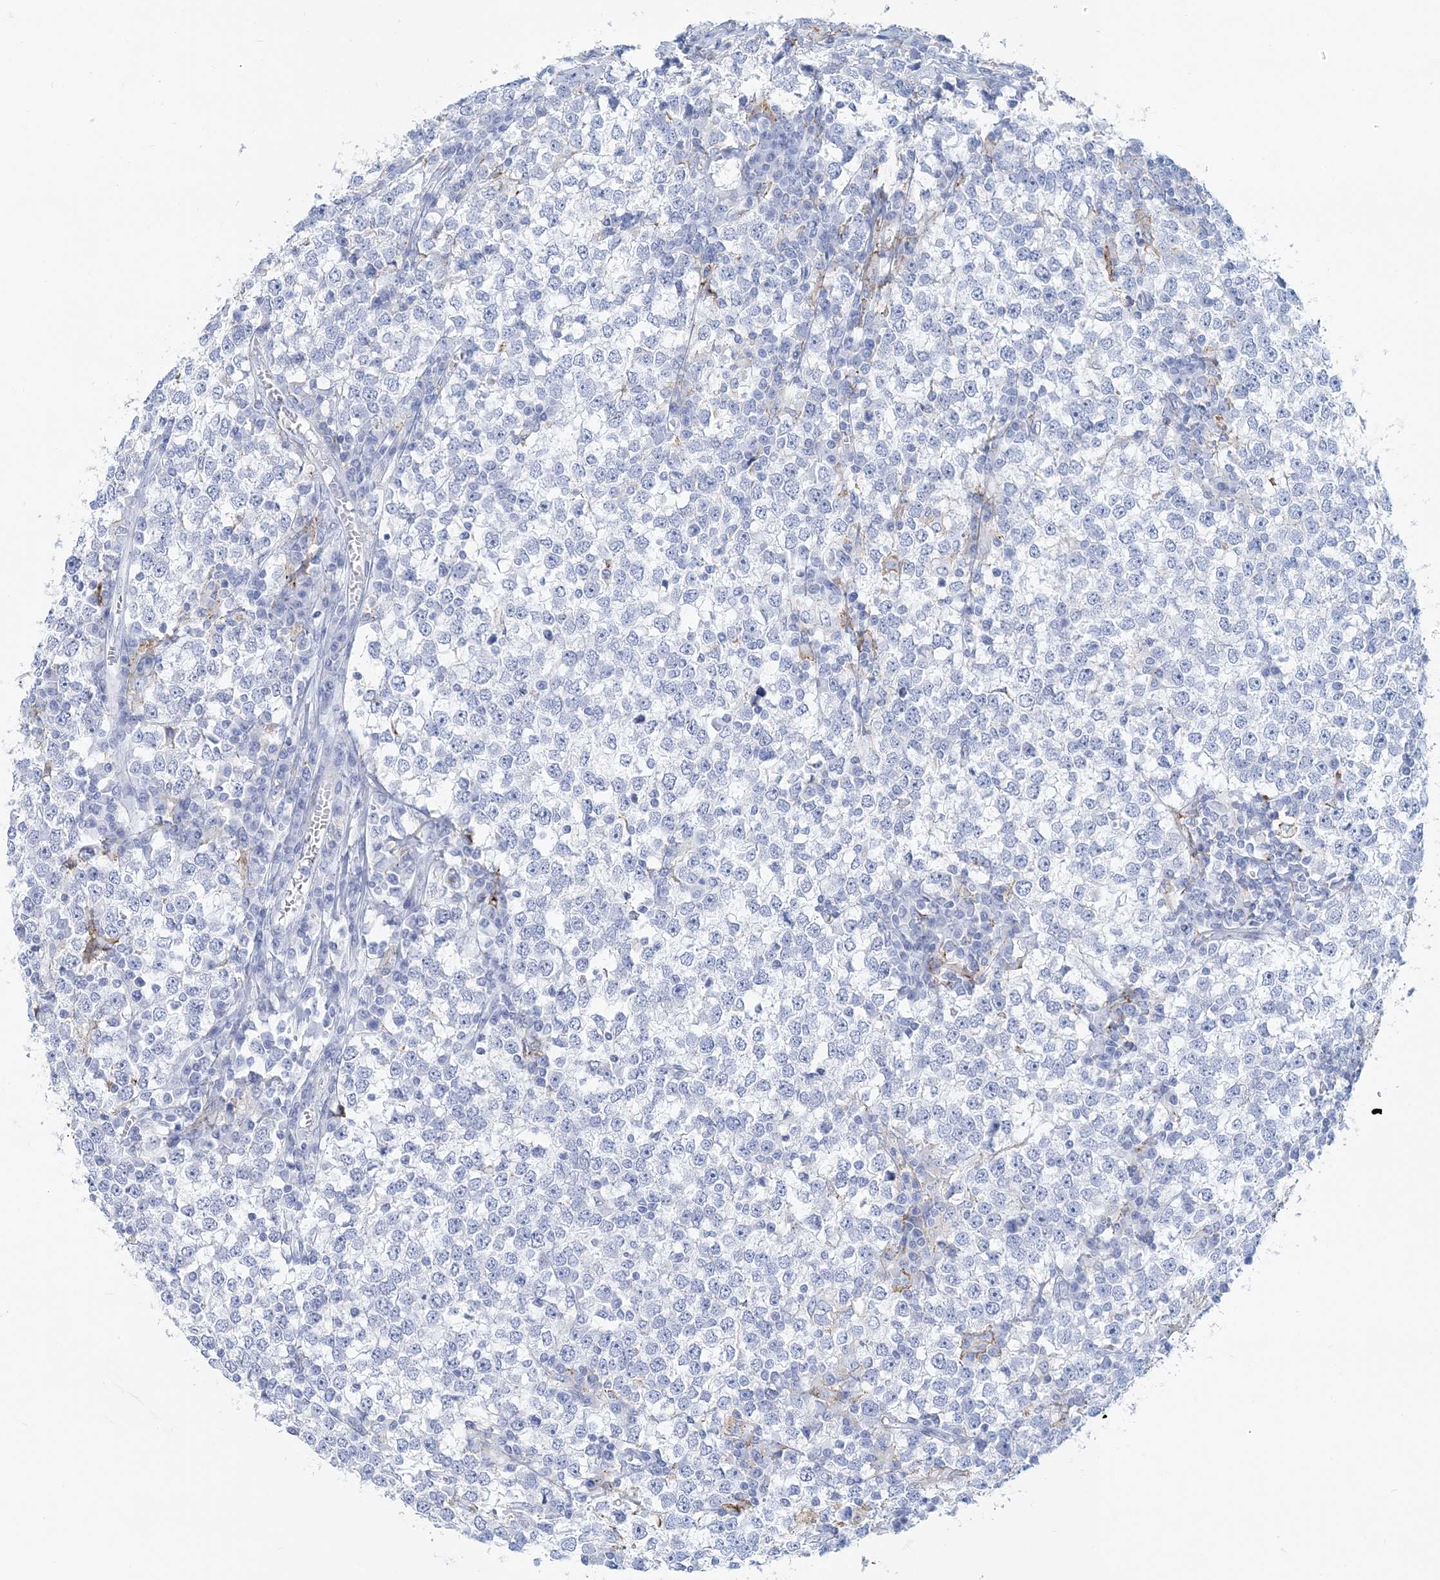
{"staining": {"intensity": "negative", "quantity": "none", "location": "none"}, "tissue": "testis cancer", "cell_type": "Tumor cells", "image_type": "cancer", "snomed": [{"axis": "morphology", "description": "Seminoma, NOS"}, {"axis": "topography", "description": "Testis"}], "caption": "High magnification brightfield microscopy of seminoma (testis) stained with DAB (brown) and counterstained with hematoxylin (blue): tumor cells show no significant staining. (Stains: DAB (3,3'-diaminobenzidine) immunohistochemistry with hematoxylin counter stain, Microscopy: brightfield microscopy at high magnification).", "gene": "NKX6-1", "patient": {"sex": "male", "age": 65}}